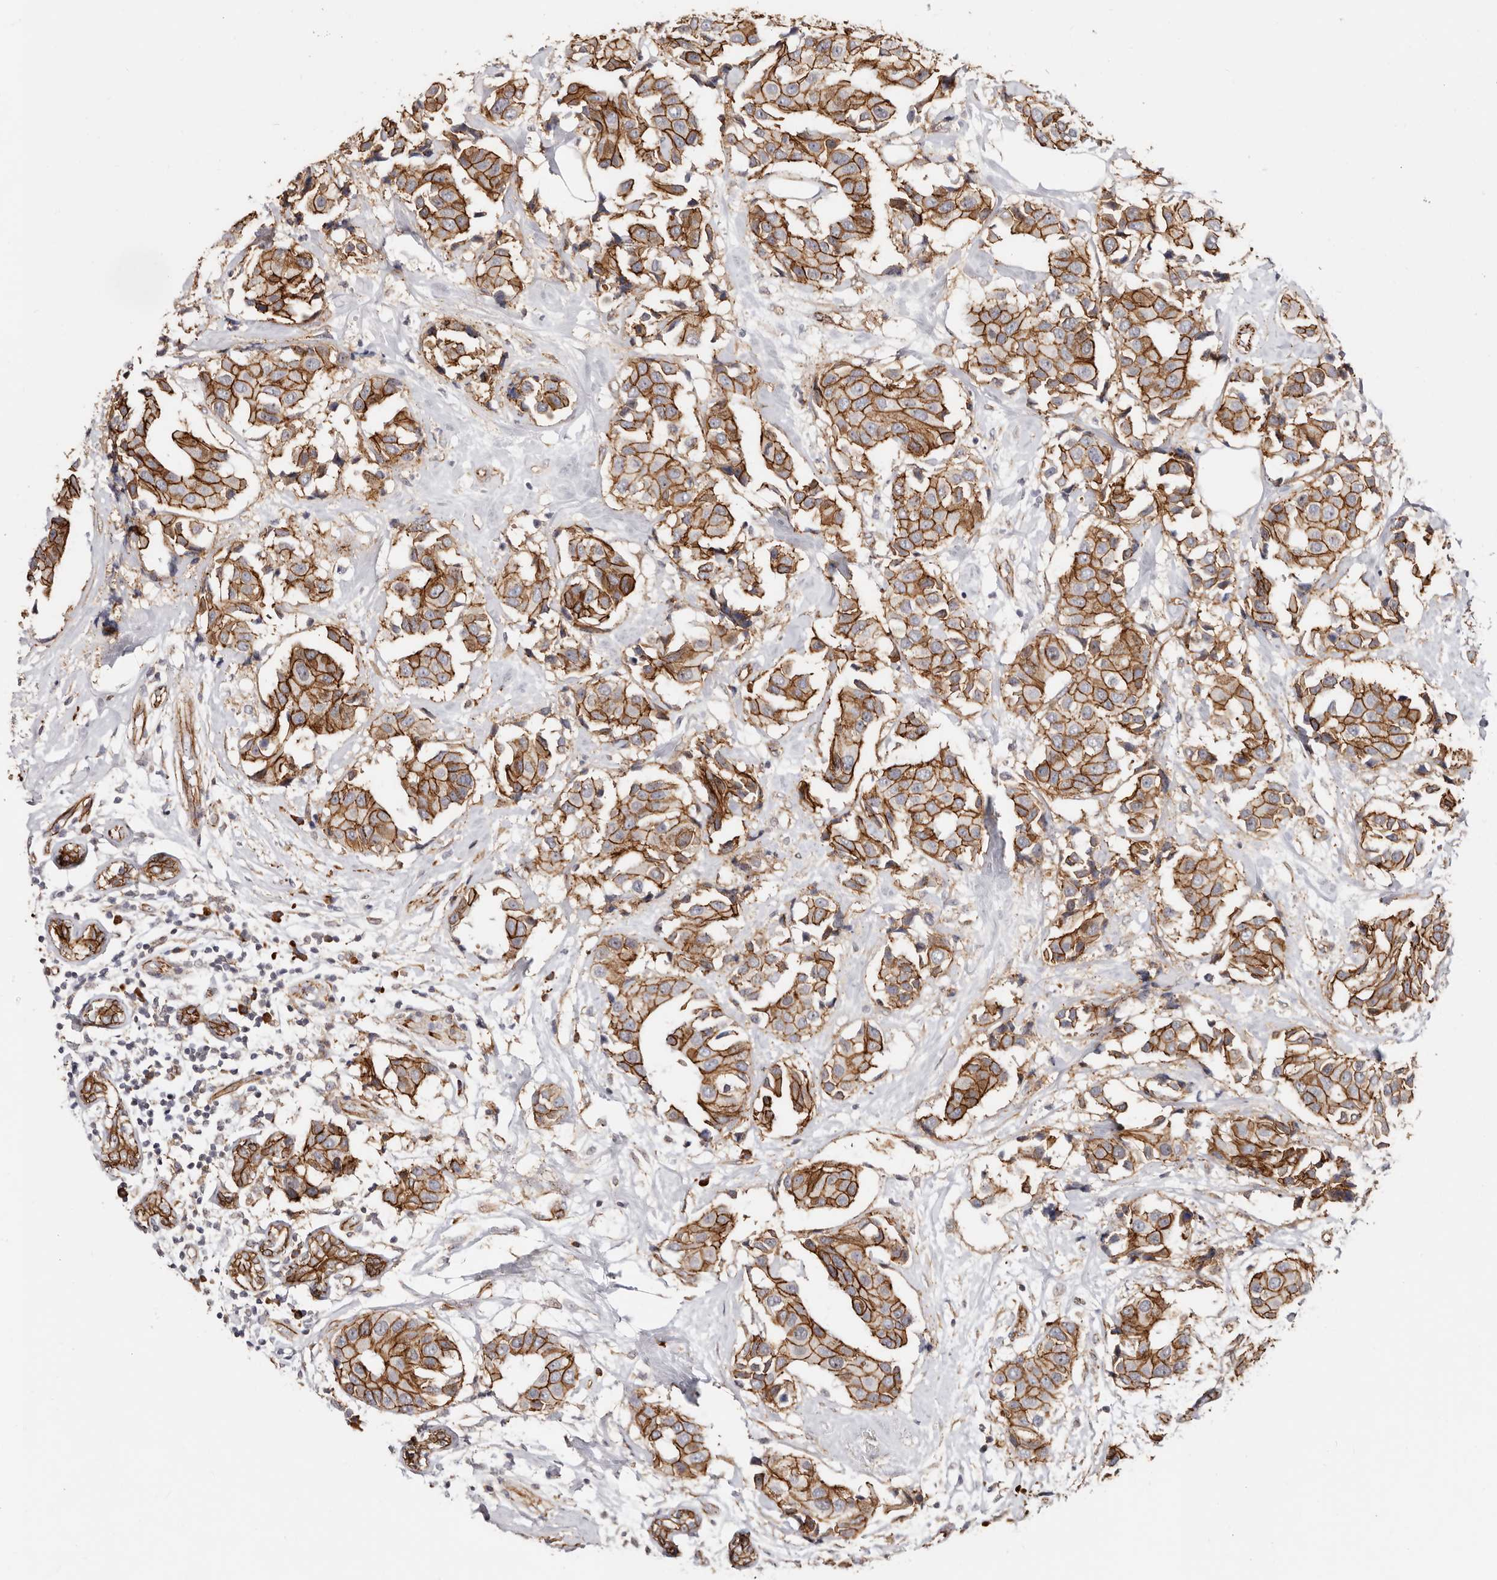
{"staining": {"intensity": "strong", "quantity": ">75%", "location": "cytoplasmic/membranous"}, "tissue": "breast cancer", "cell_type": "Tumor cells", "image_type": "cancer", "snomed": [{"axis": "morphology", "description": "Normal tissue, NOS"}, {"axis": "morphology", "description": "Duct carcinoma"}, {"axis": "topography", "description": "Breast"}], "caption": "IHC histopathology image of breast cancer stained for a protein (brown), which reveals high levels of strong cytoplasmic/membranous positivity in approximately >75% of tumor cells.", "gene": "CTNNB1", "patient": {"sex": "female", "age": 39}}